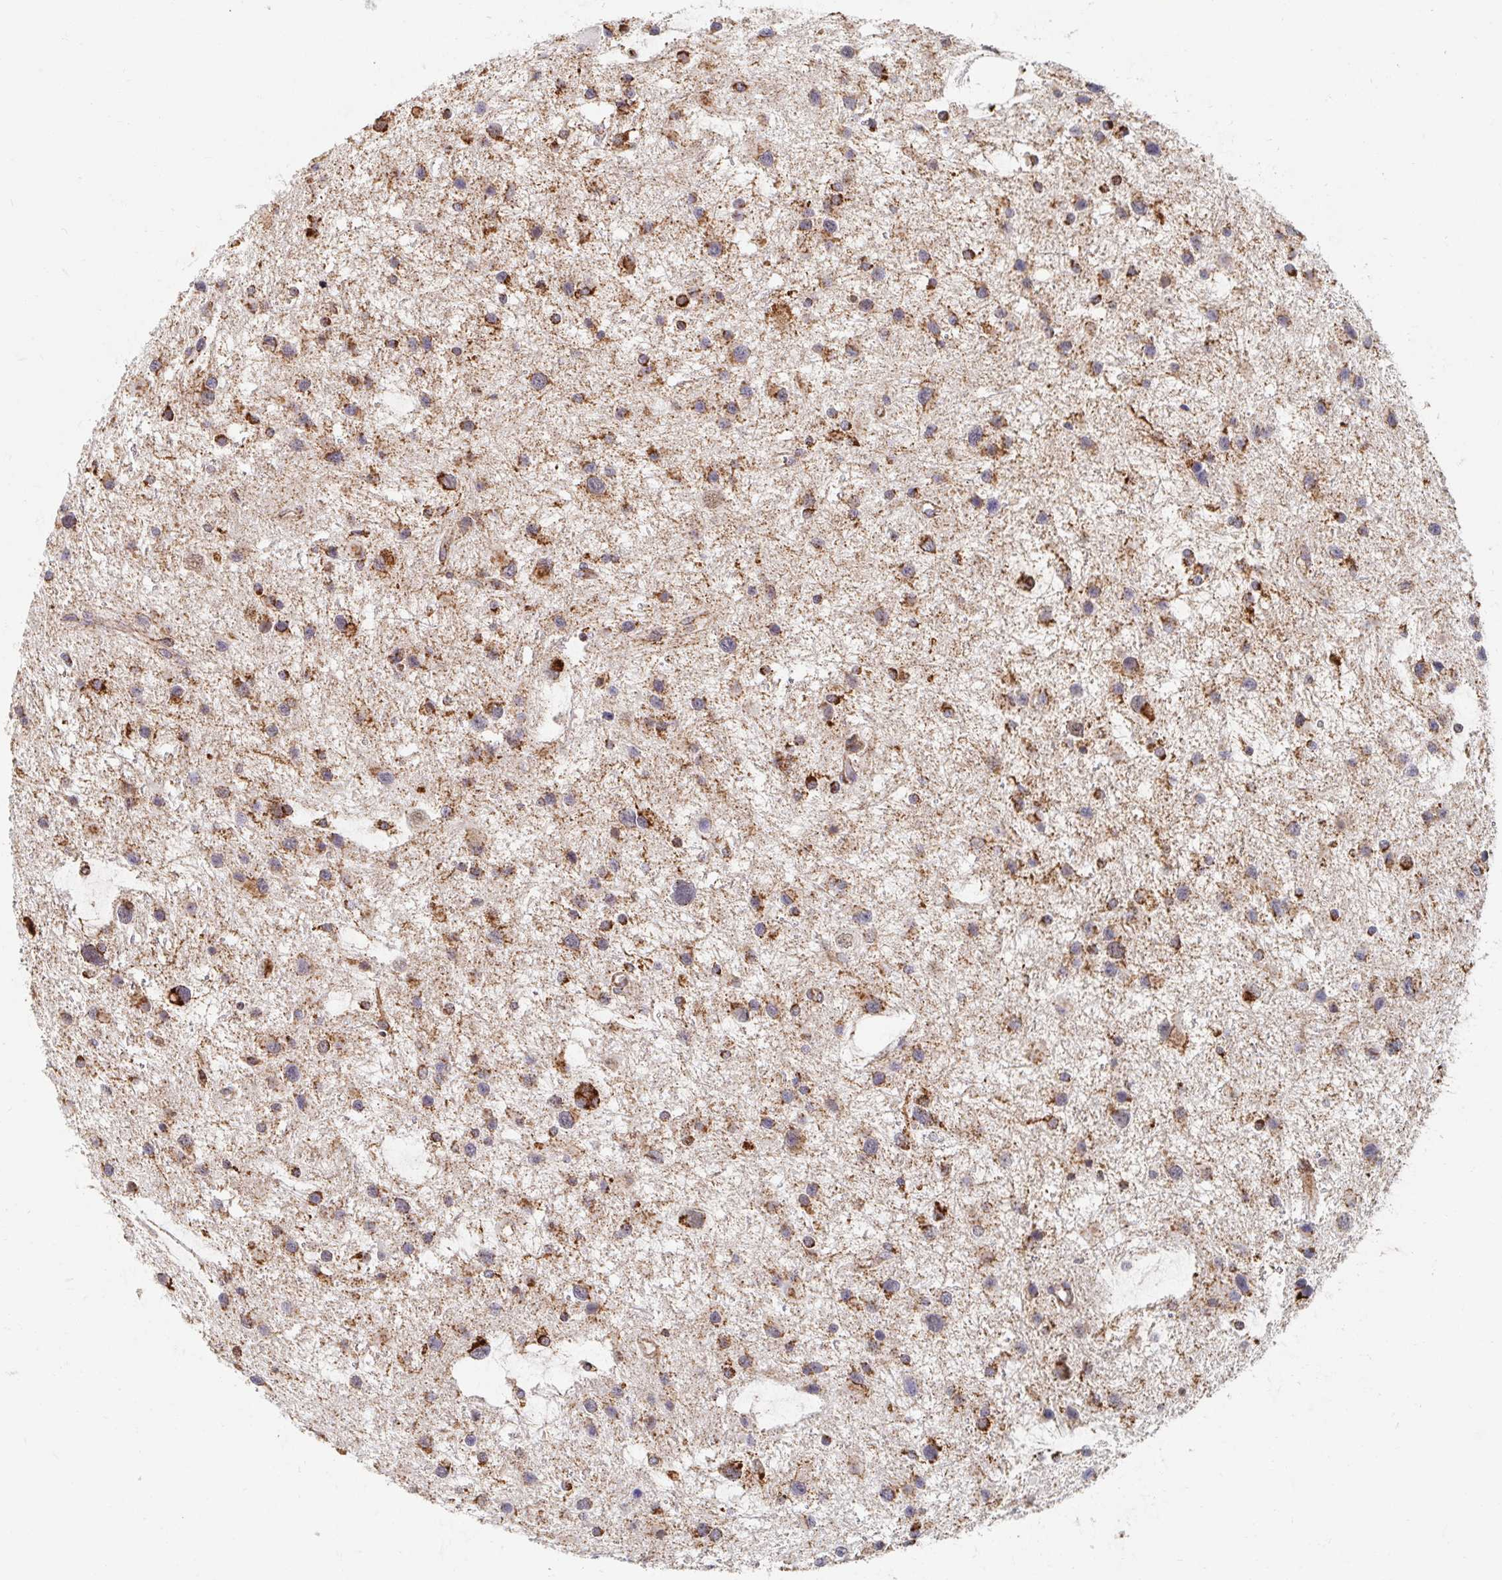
{"staining": {"intensity": "strong", "quantity": ">75%", "location": "cytoplasmic/membranous"}, "tissue": "glioma", "cell_type": "Tumor cells", "image_type": "cancer", "snomed": [{"axis": "morphology", "description": "Glioma, malignant, Low grade"}, {"axis": "topography", "description": "Brain"}], "caption": "Human glioma stained with a brown dye displays strong cytoplasmic/membranous positive expression in approximately >75% of tumor cells.", "gene": "MAVS", "patient": {"sex": "female", "age": 32}}